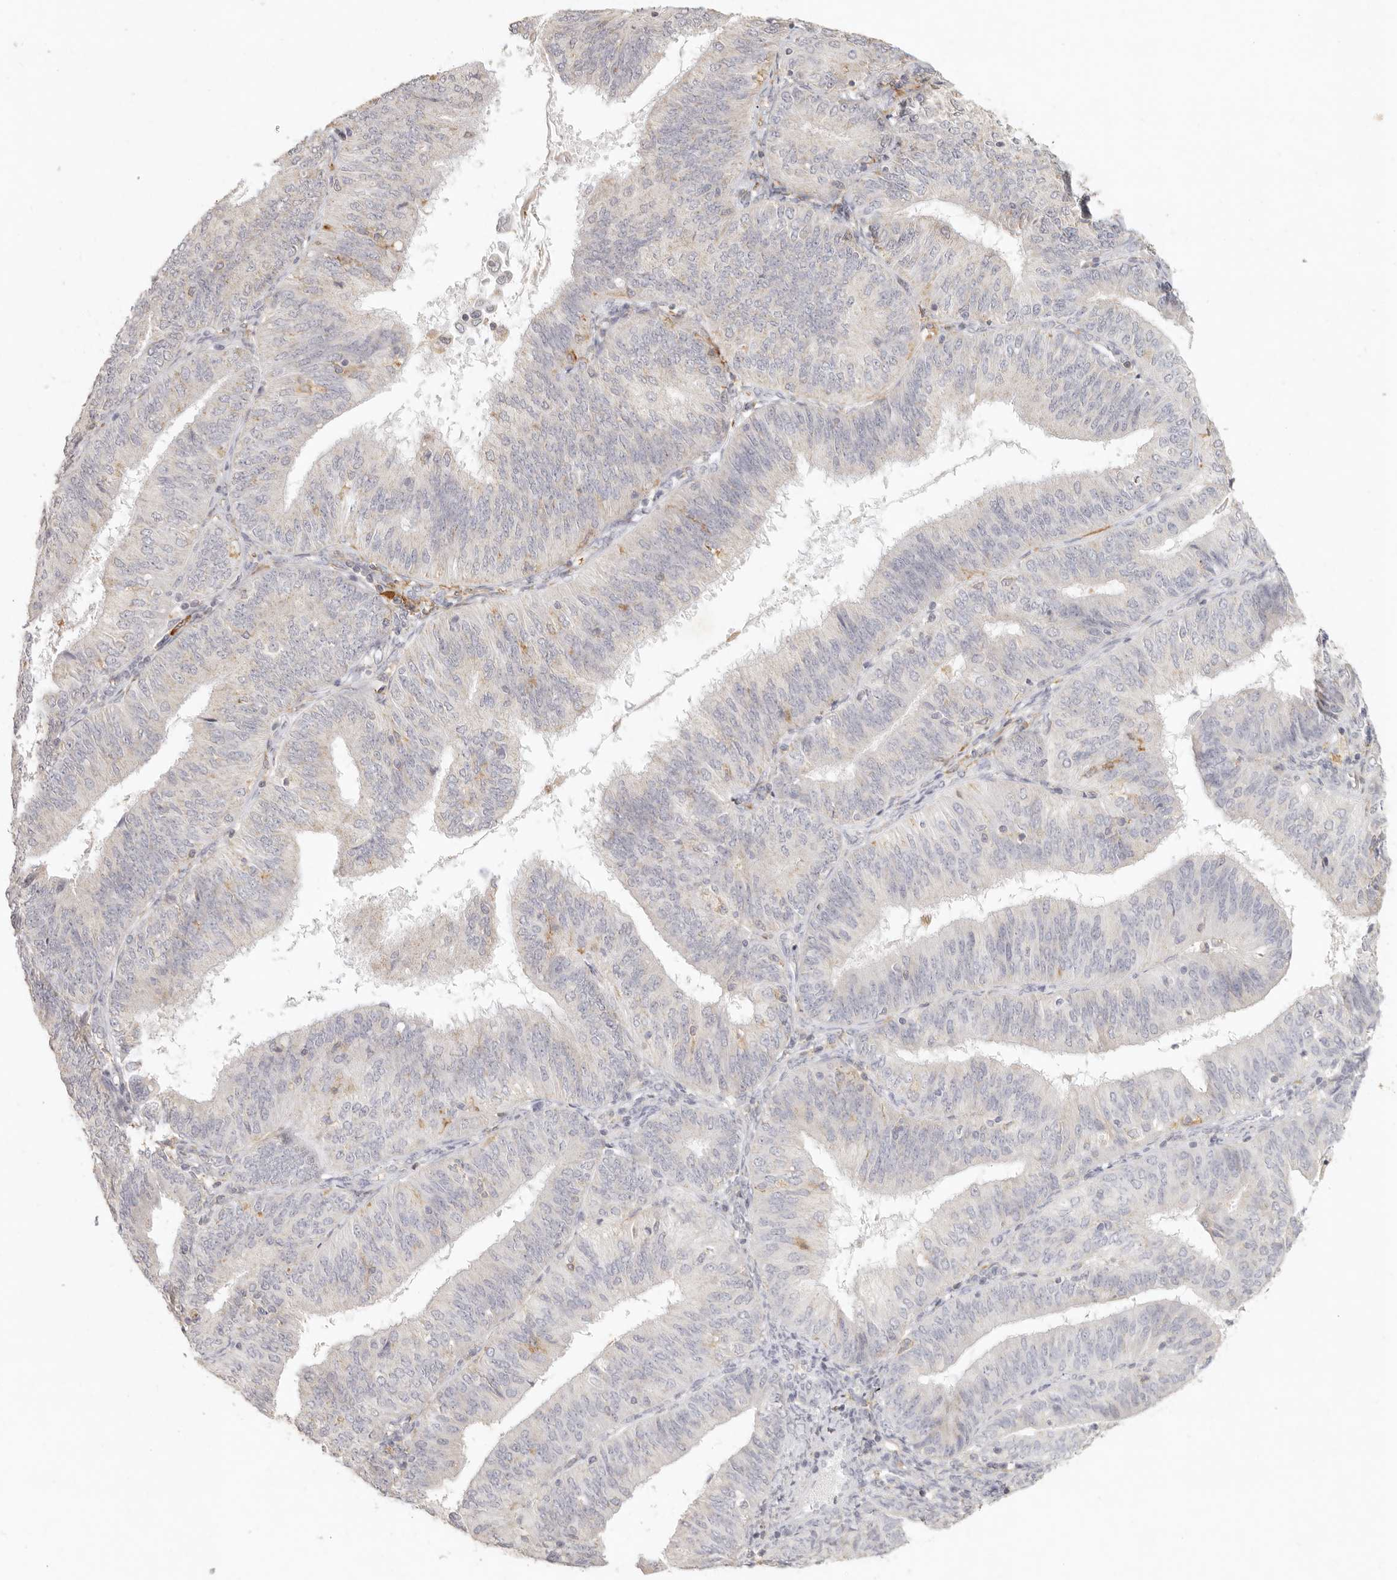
{"staining": {"intensity": "negative", "quantity": "none", "location": "none"}, "tissue": "endometrial cancer", "cell_type": "Tumor cells", "image_type": "cancer", "snomed": [{"axis": "morphology", "description": "Adenocarcinoma, NOS"}, {"axis": "topography", "description": "Endometrium"}], "caption": "Endometrial cancer (adenocarcinoma) was stained to show a protein in brown. There is no significant staining in tumor cells. Brightfield microscopy of IHC stained with DAB (3,3'-diaminobenzidine) (brown) and hematoxylin (blue), captured at high magnification.", "gene": "NIBAN1", "patient": {"sex": "female", "age": 58}}